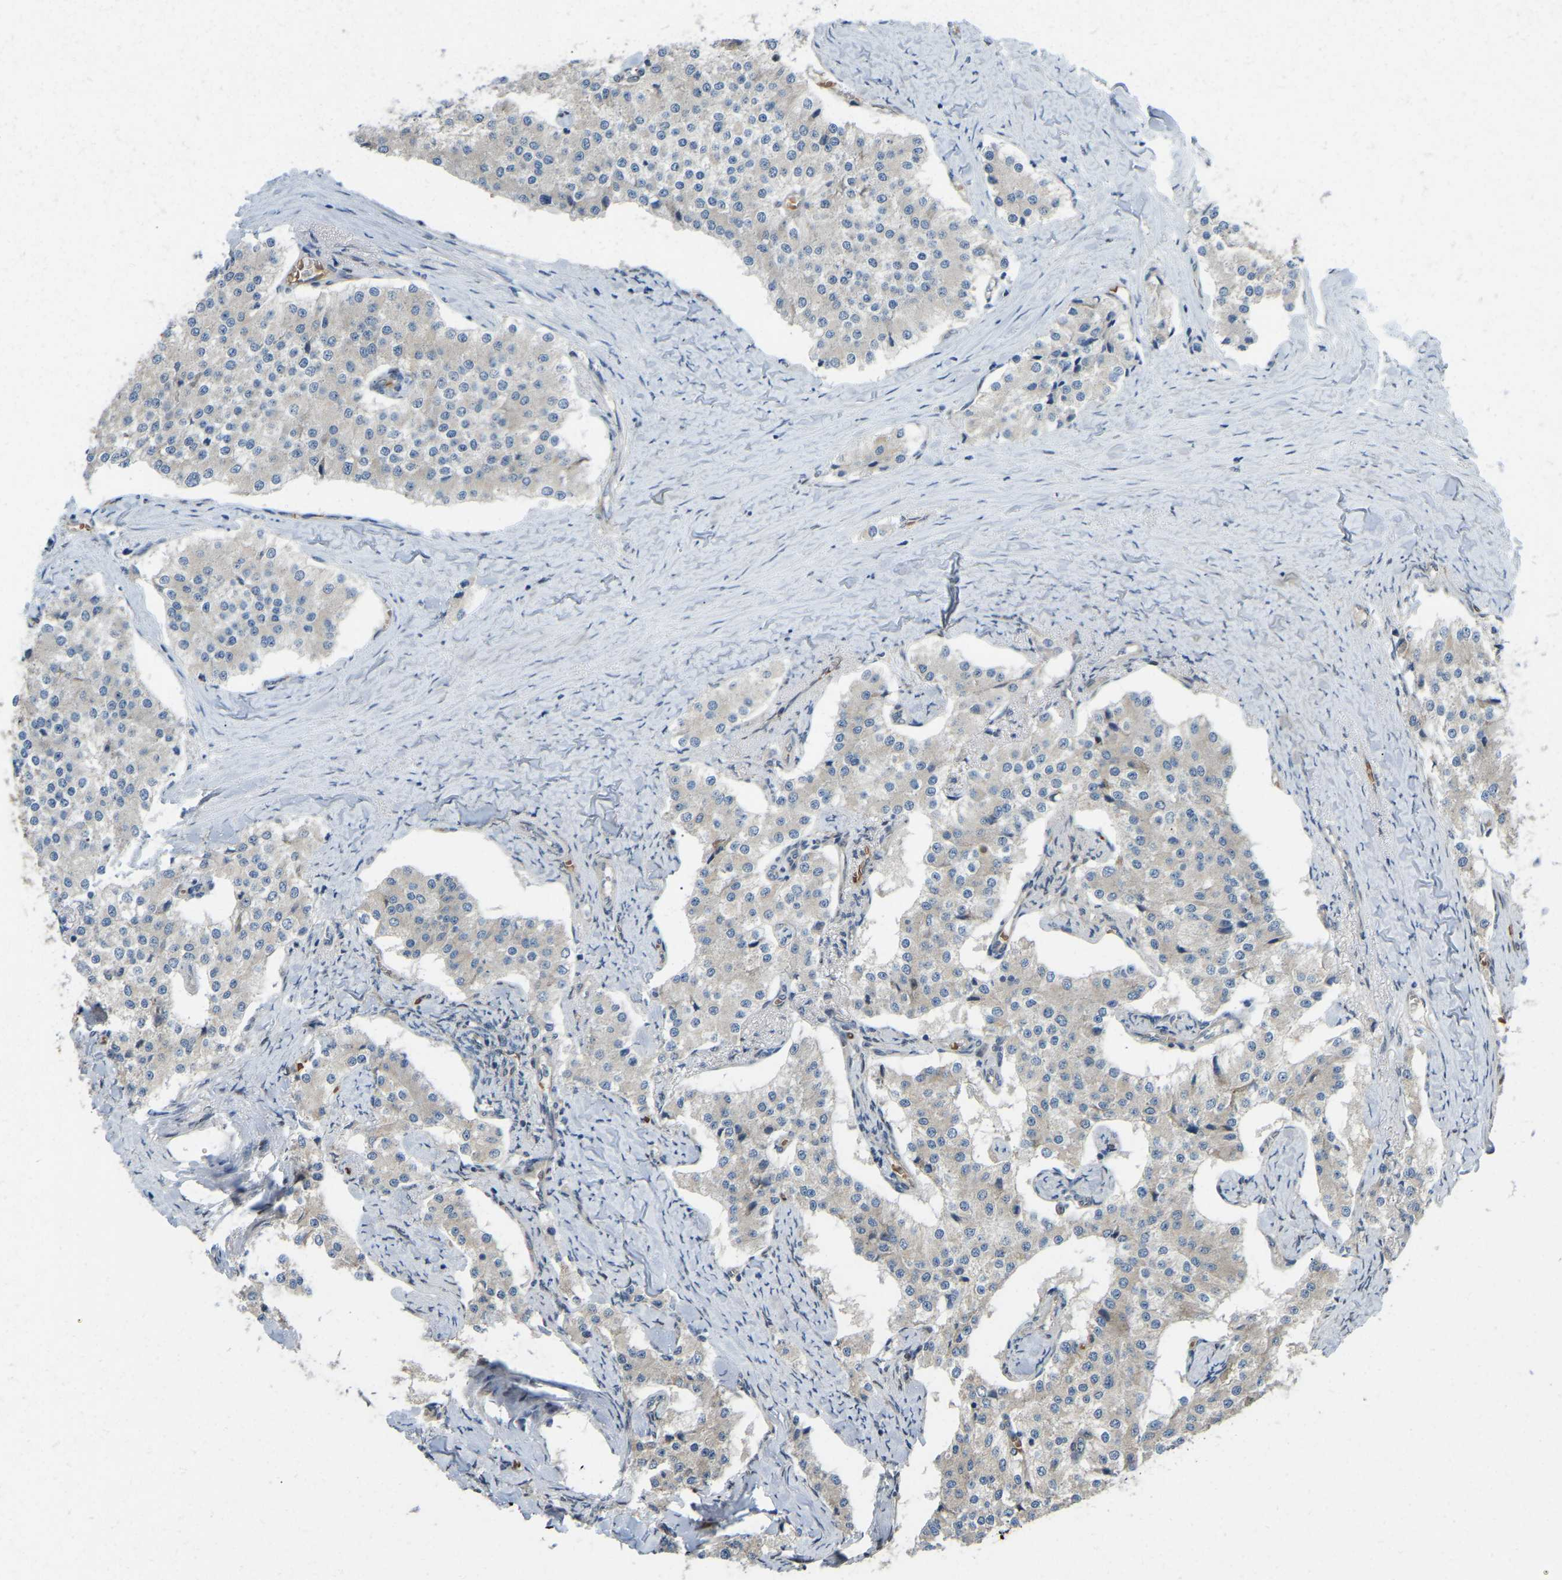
{"staining": {"intensity": "weak", "quantity": "<25%", "location": "cytoplasmic/membranous"}, "tissue": "carcinoid", "cell_type": "Tumor cells", "image_type": "cancer", "snomed": [{"axis": "morphology", "description": "Carcinoid, malignant, NOS"}, {"axis": "topography", "description": "Colon"}], "caption": "IHC histopathology image of neoplastic tissue: human carcinoid stained with DAB (3,3'-diaminobenzidine) shows no significant protein expression in tumor cells. Nuclei are stained in blue.", "gene": "C21orf91", "patient": {"sex": "female", "age": 52}}